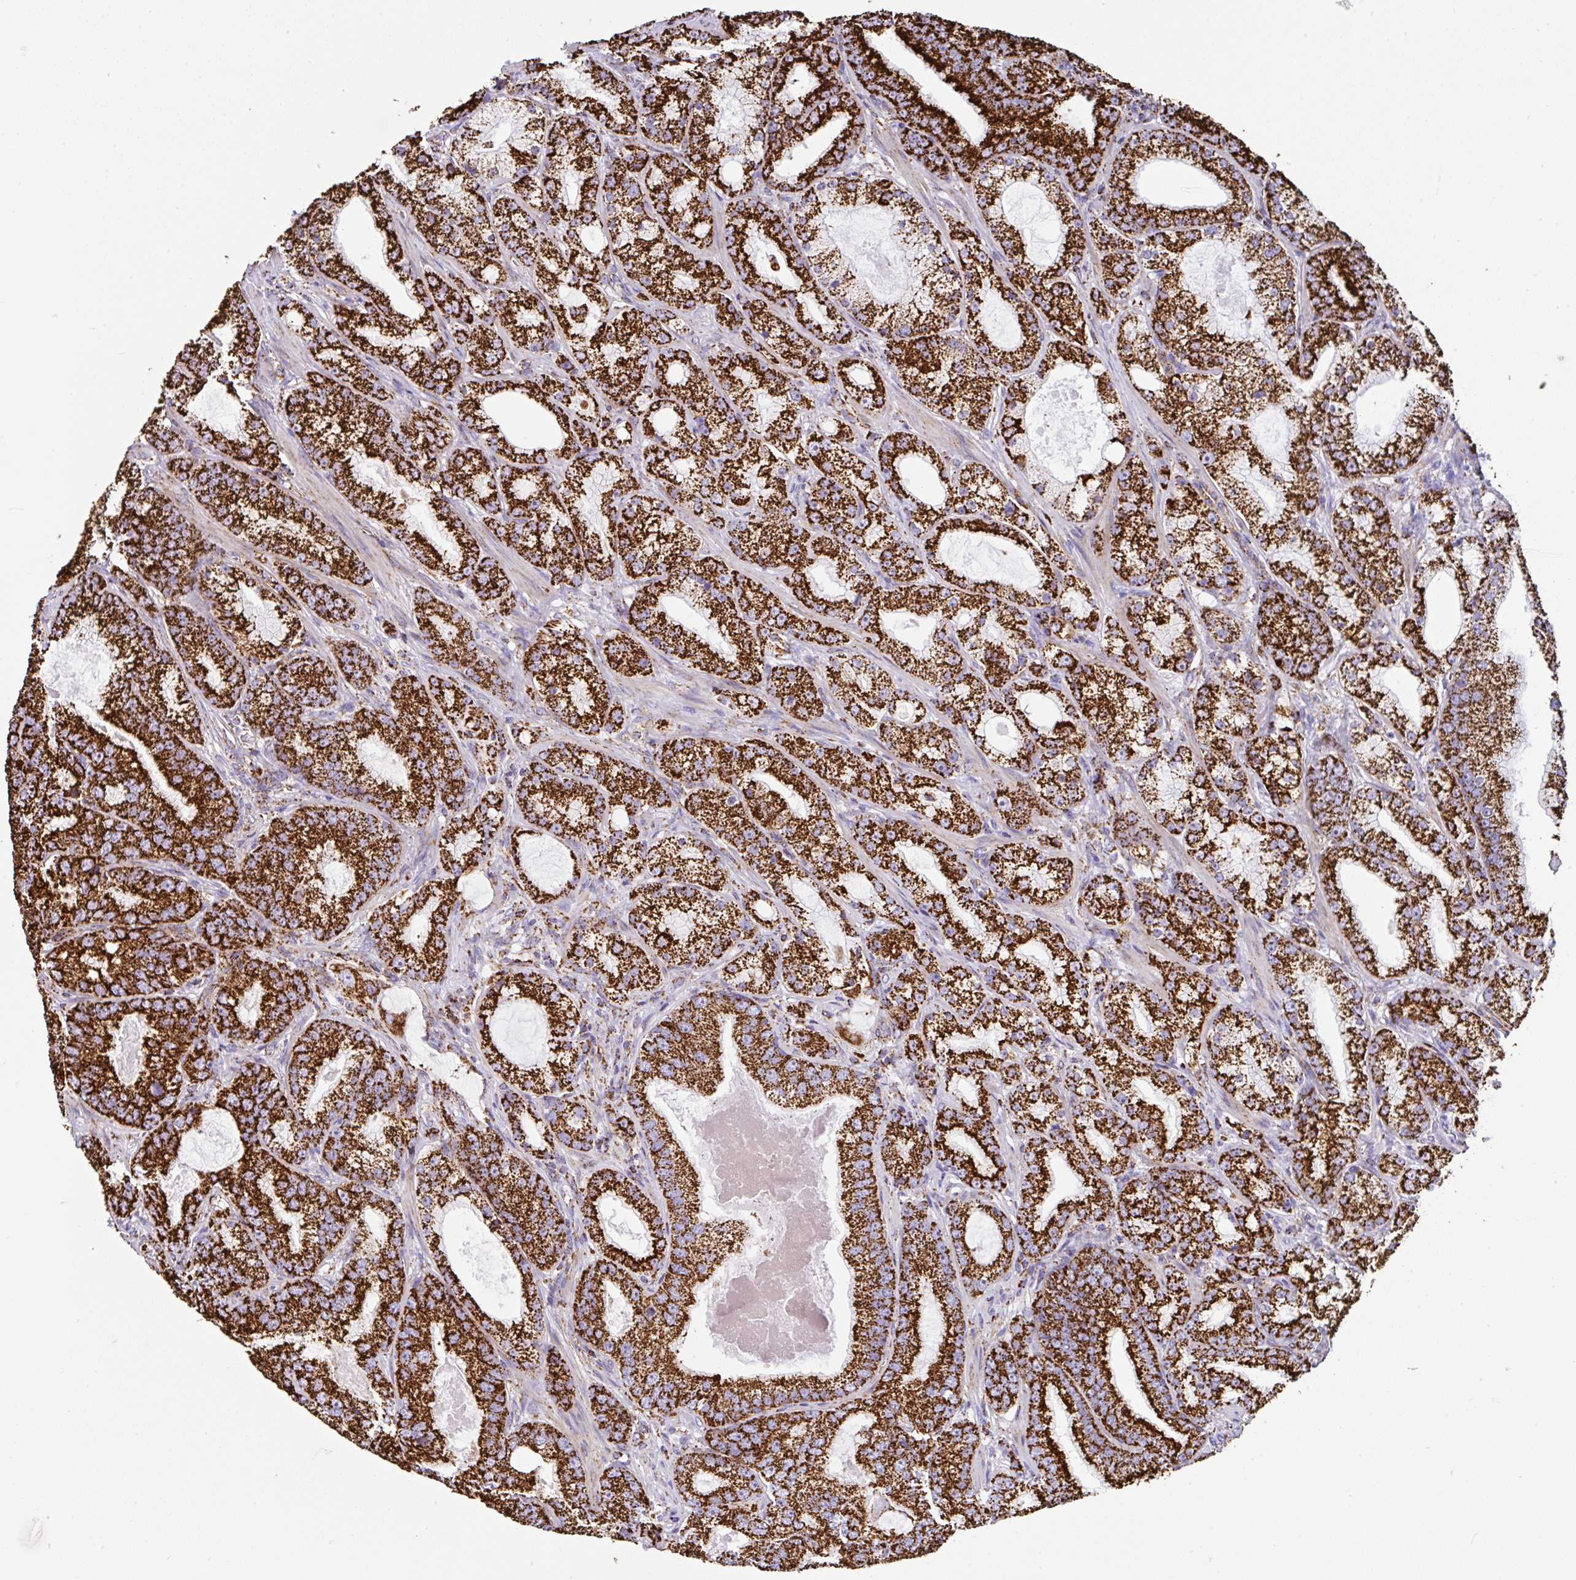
{"staining": {"intensity": "strong", "quantity": ">75%", "location": "cytoplasmic/membranous"}, "tissue": "prostate cancer", "cell_type": "Tumor cells", "image_type": "cancer", "snomed": [{"axis": "morphology", "description": "Adenocarcinoma, High grade"}, {"axis": "topography", "description": "Prostate"}], "caption": "Human prostate cancer (adenocarcinoma (high-grade)) stained with a brown dye exhibits strong cytoplasmic/membranous positive expression in approximately >75% of tumor cells.", "gene": "ANKRD33B", "patient": {"sex": "male", "age": 65}}